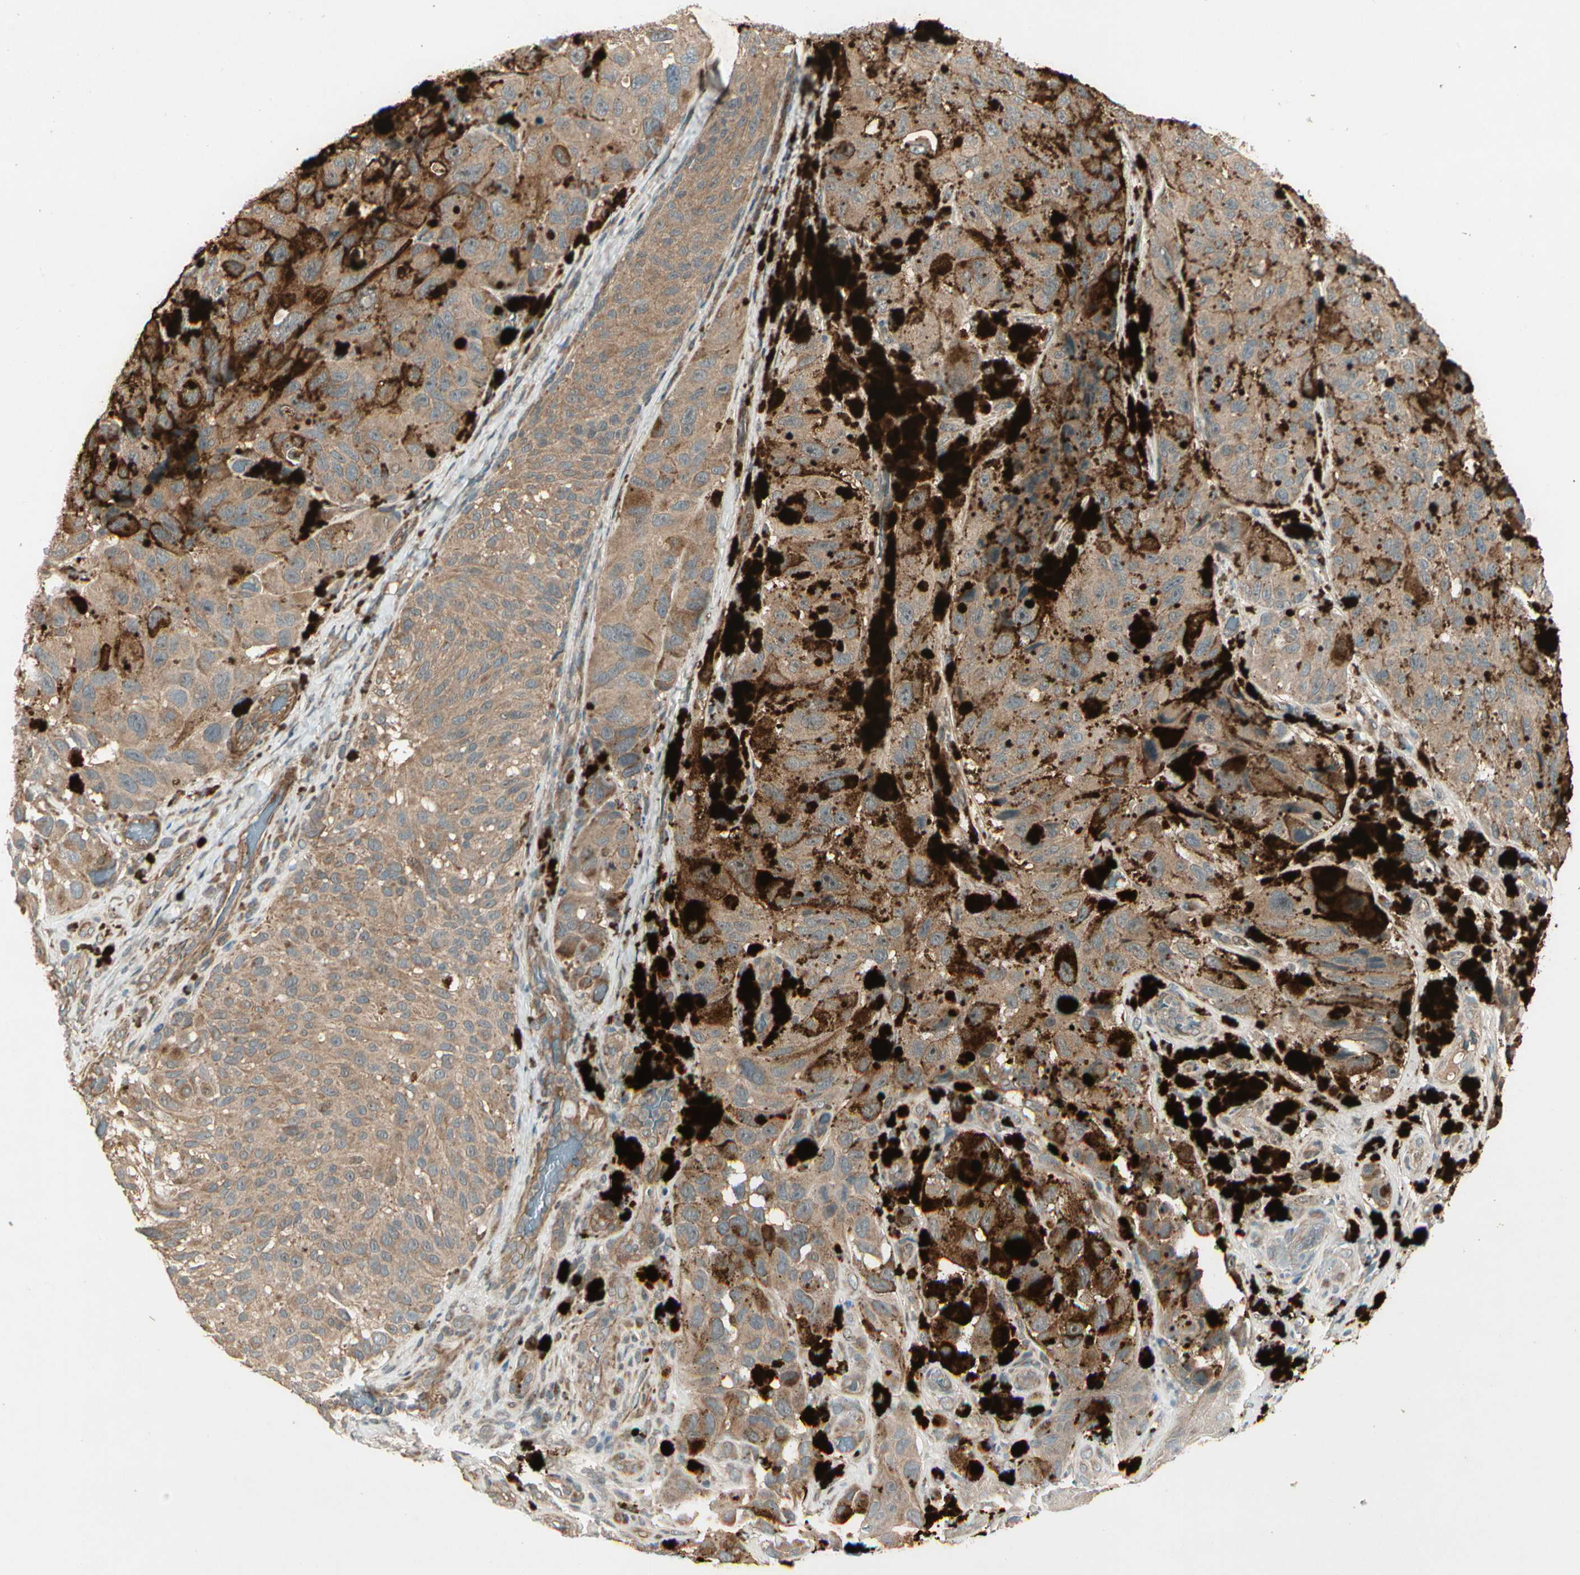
{"staining": {"intensity": "moderate", "quantity": ">75%", "location": "cytoplasmic/membranous"}, "tissue": "melanoma", "cell_type": "Tumor cells", "image_type": "cancer", "snomed": [{"axis": "morphology", "description": "Malignant melanoma, NOS"}, {"axis": "topography", "description": "Skin"}], "caption": "Malignant melanoma stained with IHC reveals moderate cytoplasmic/membranous positivity in about >75% of tumor cells.", "gene": "ACVR1", "patient": {"sex": "female", "age": 73}}